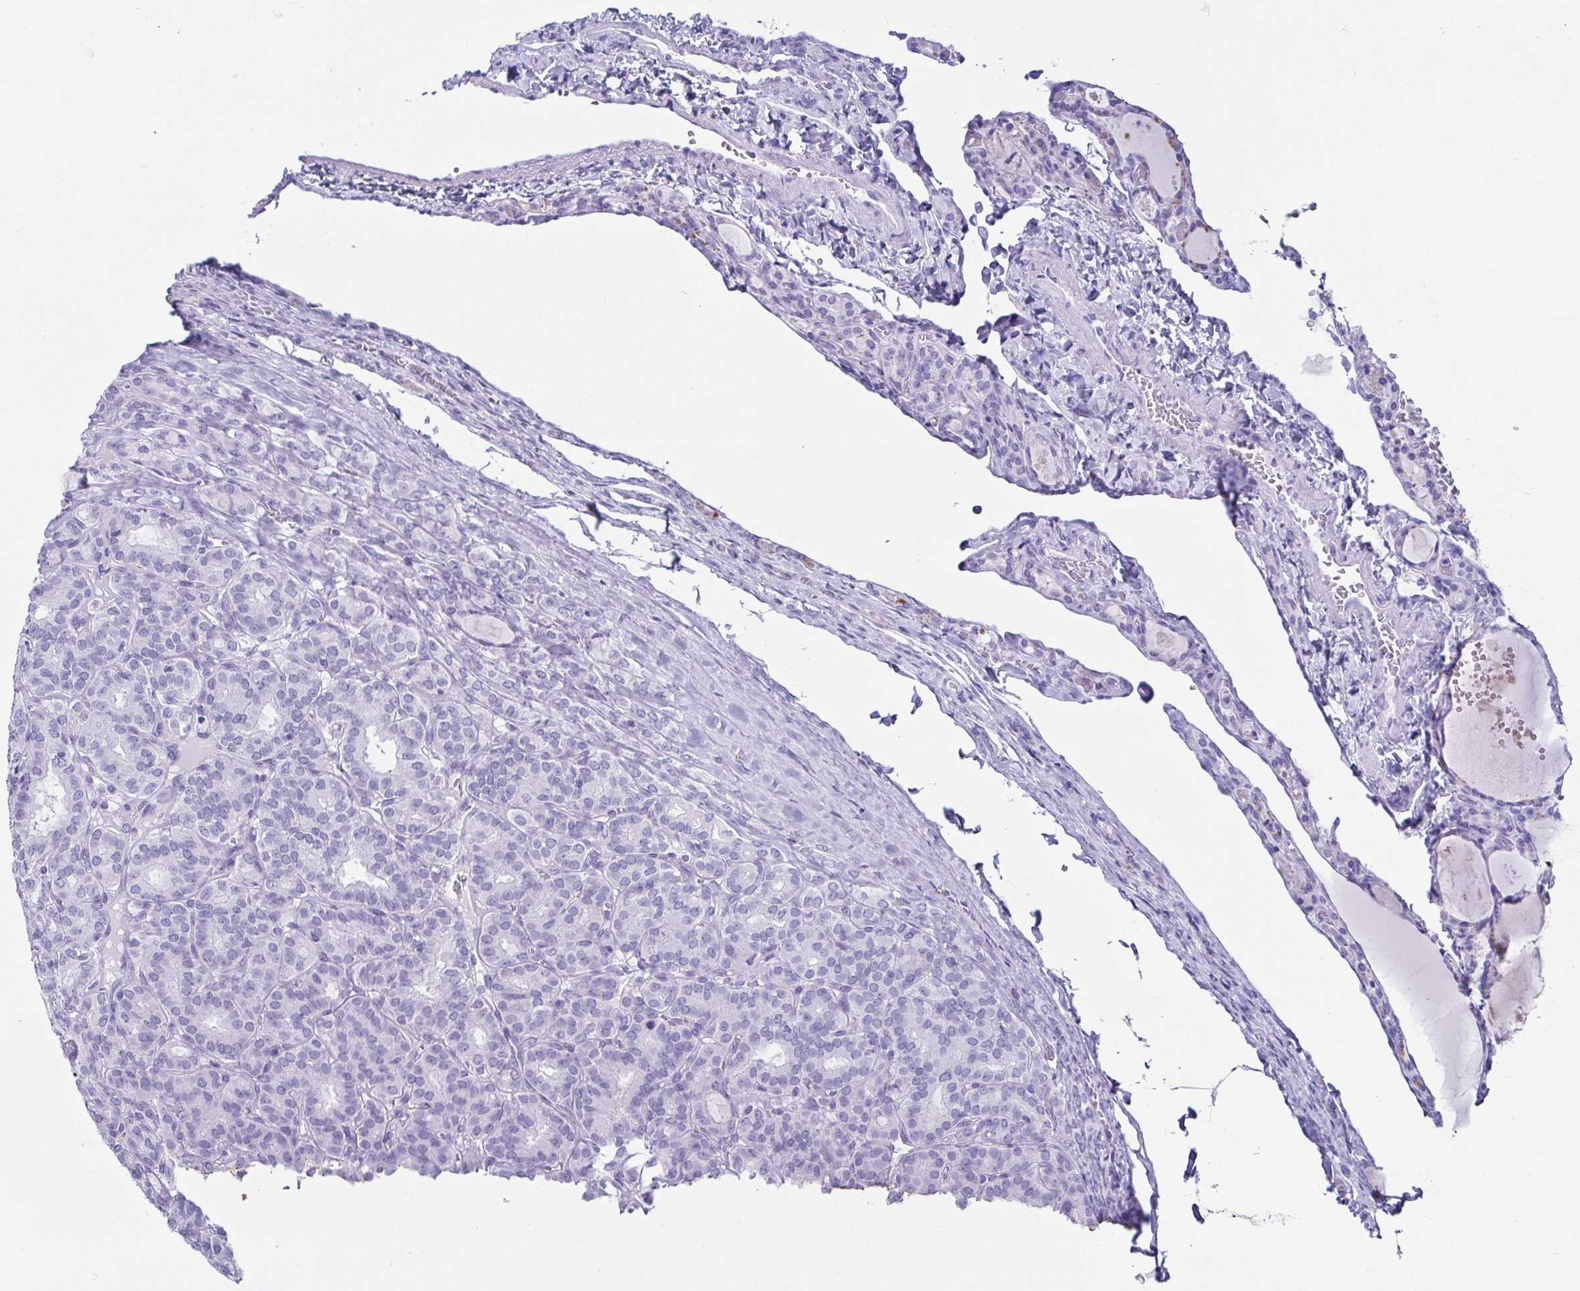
{"staining": {"intensity": "negative", "quantity": "none", "location": "none"}, "tissue": "thyroid cancer", "cell_type": "Tumor cells", "image_type": "cancer", "snomed": [{"axis": "morphology", "description": "Normal tissue, NOS"}, {"axis": "morphology", "description": "Follicular adenoma carcinoma, NOS"}, {"axis": "topography", "description": "Thyroid gland"}], "caption": "This is an IHC image of thyroid cancer. There is no positivity in tumor cells.", "gene": "CD164L2", "patient": {"sex": "female", "age": 31}}